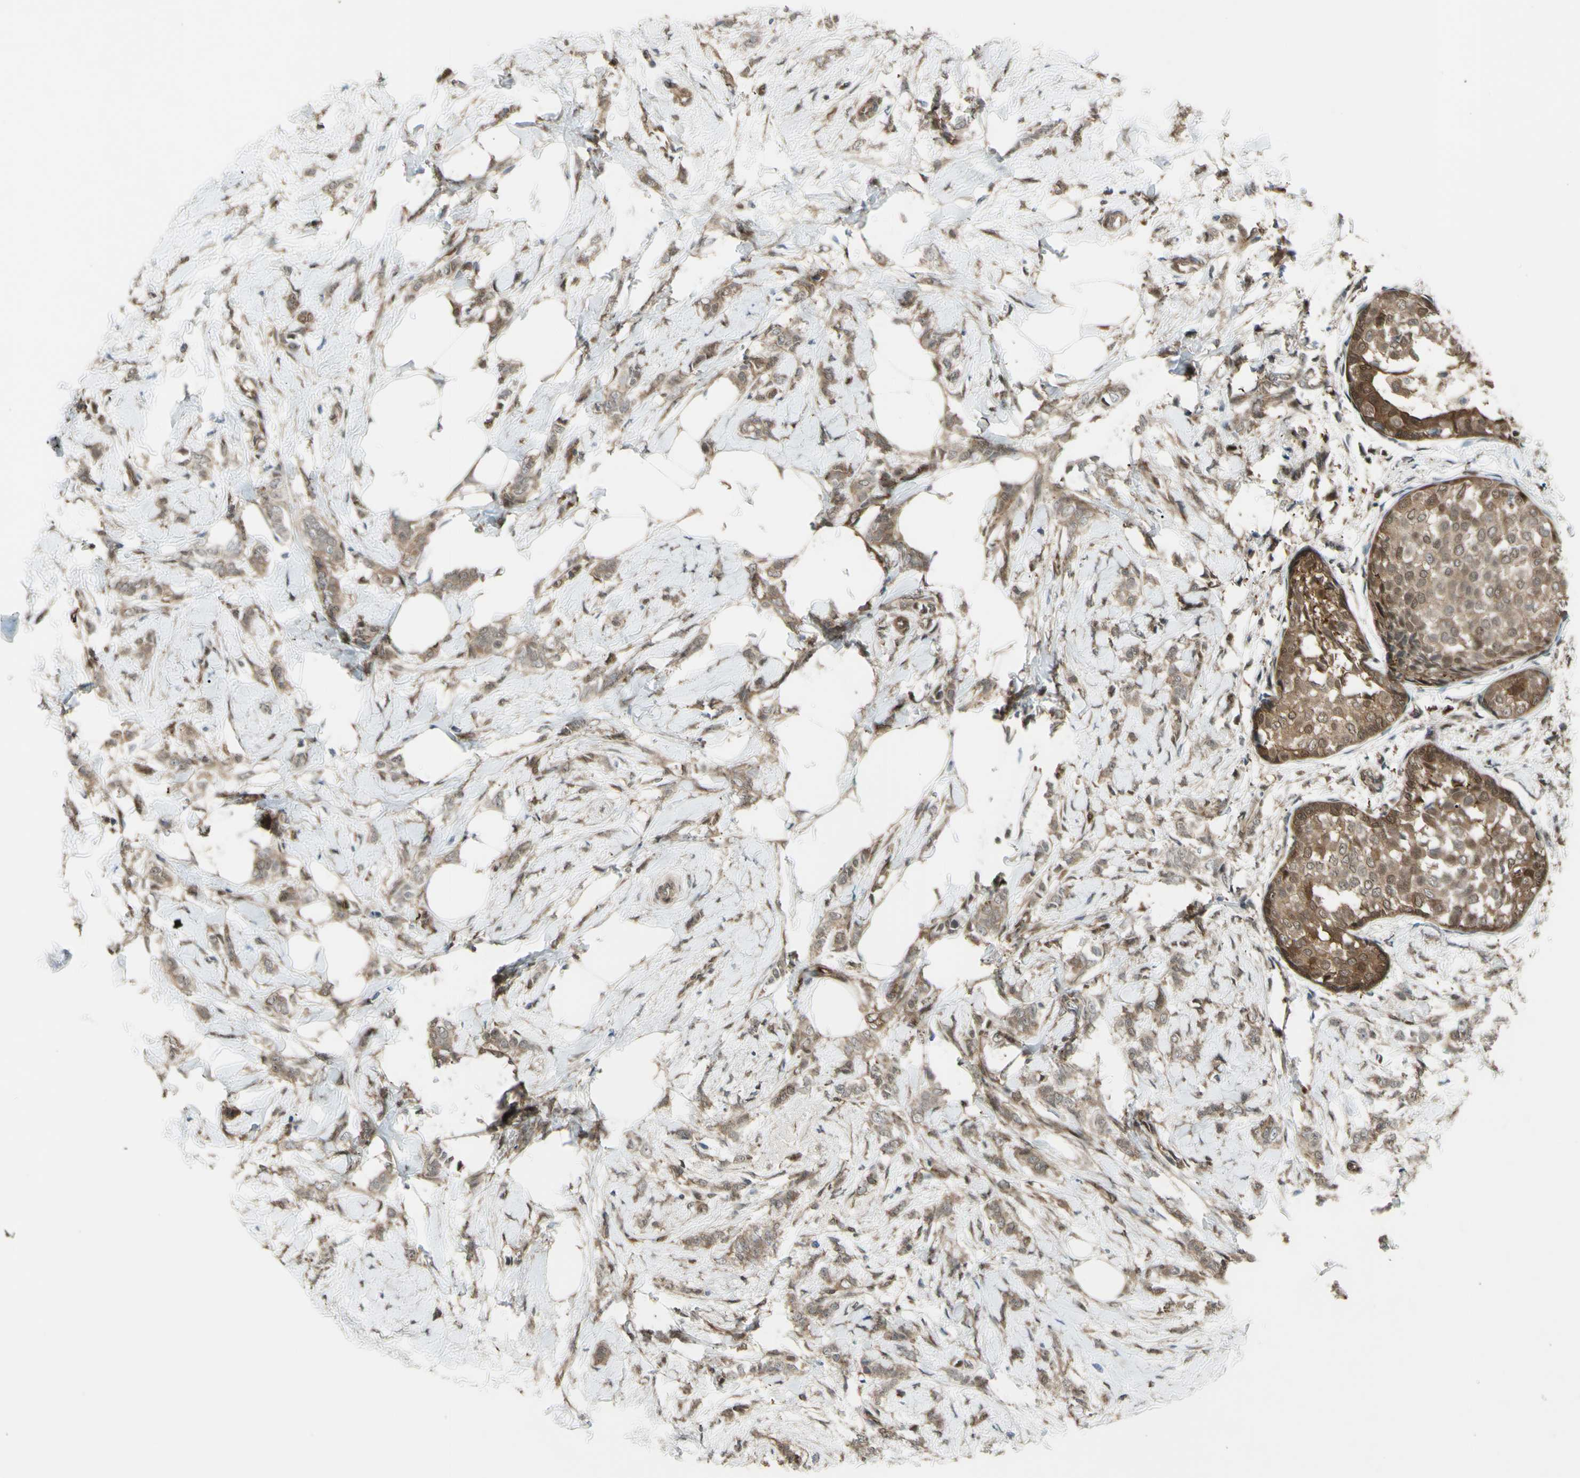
{"staining": {"intensity": "weak", "quantity": ">75%", "location": "cytoplasmic/membranous"}, "tissue": "breast cancer", "cell_type": "Tumor cells", "image_type": "cancer", "snomed": [{"axis": "morphology", "description": "Lobular carcinoma, in situ"}, {"axis": "morphology", "description": "Lobular carcinoma"}, {"axis": "topography", "description": "Breast"}], "caption": "This is a micrograph of immunohistochemistry (IHC) staining of breast cancer, which shows weak staining in the cytoplasmic/membranous of tumor cells.", "gene": "YWHAQ", "patient": {"sex": "female", "age": 41}}